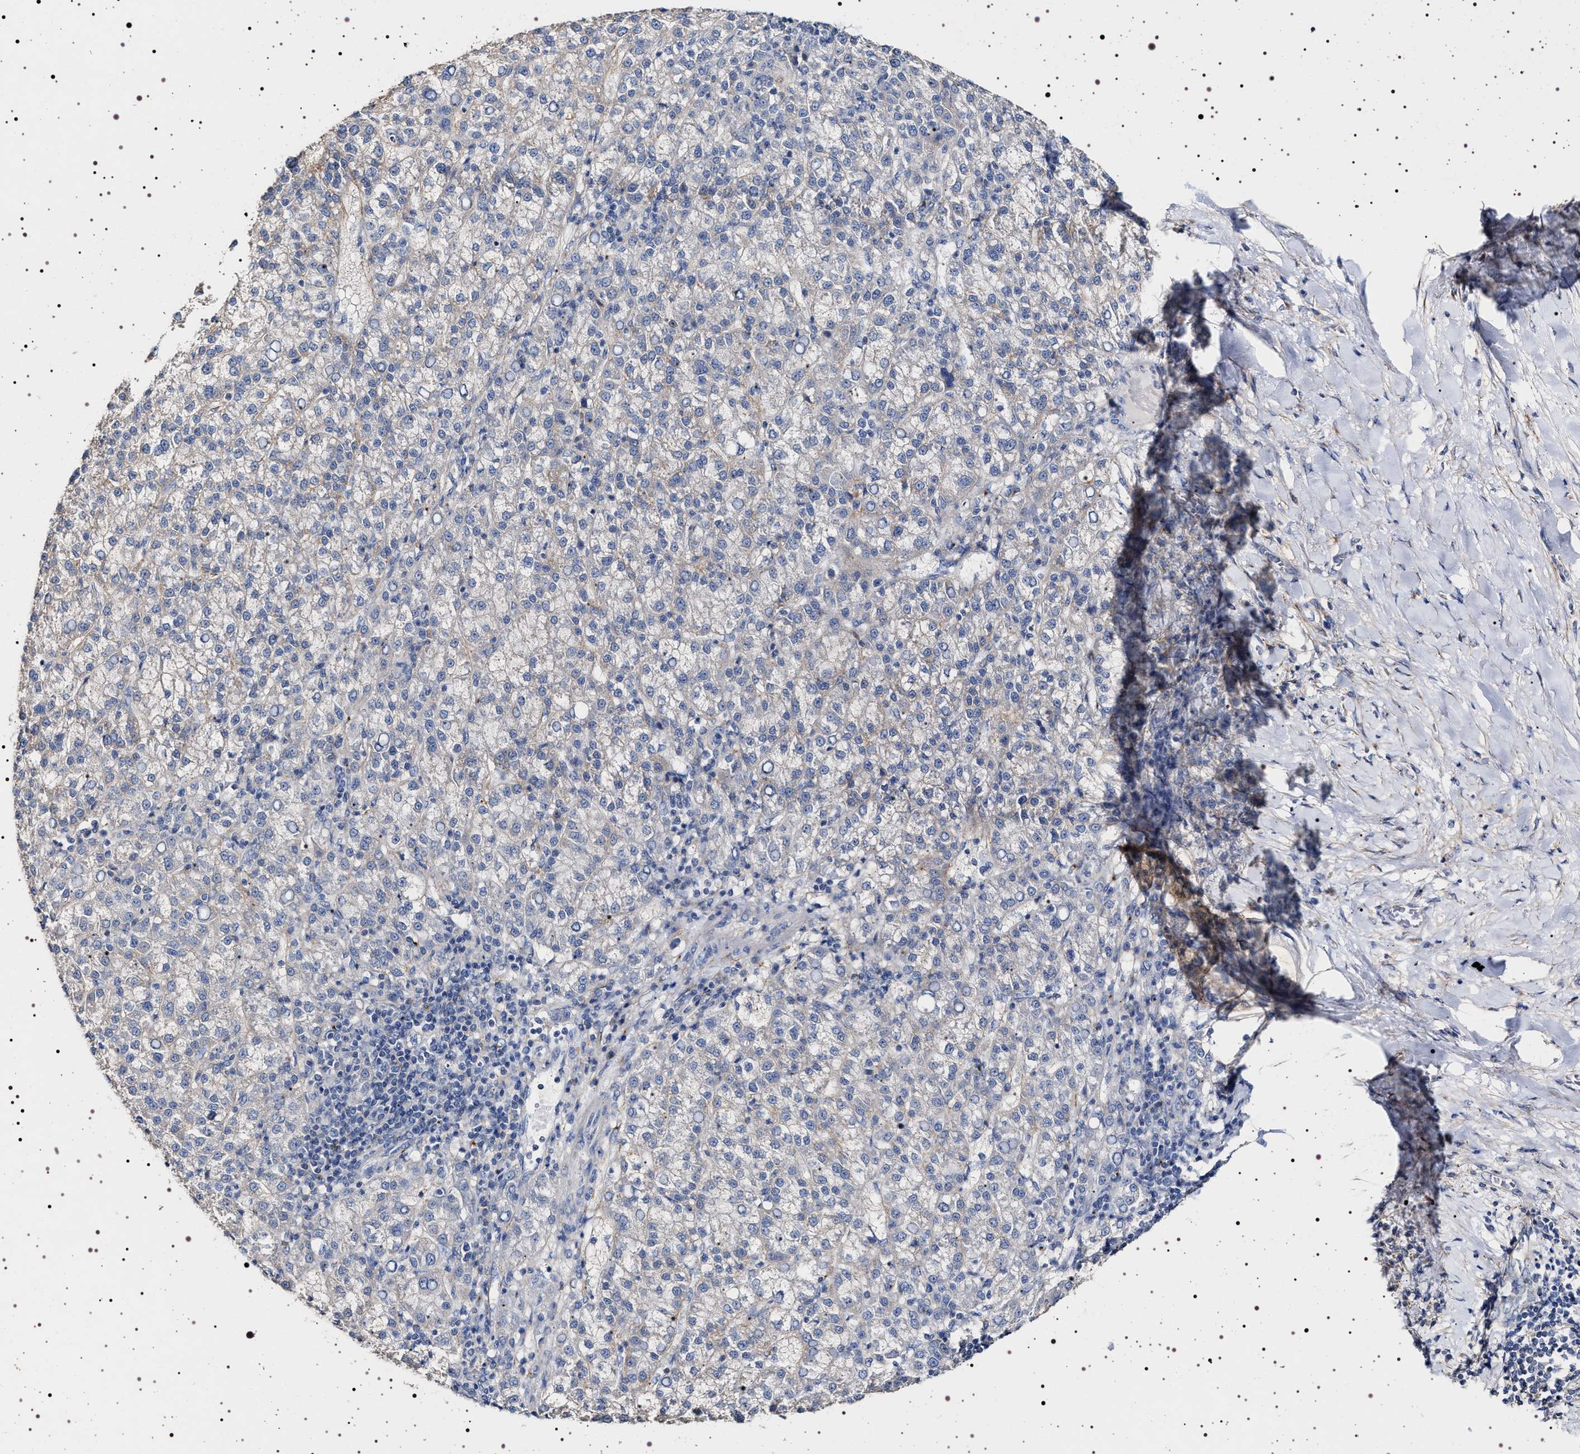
{"staining": {"intensity": "negative", "quantity": "none", "location": "none"}, "tissue": "liver cancer", "cell_type": "Tumor cells", "image_type": "cancer", "snomed": [{"axis": "morphology", "description": "Carcinoma, Hepatocellular, NOS"}, {"axis": "topography", "description": "Liver"}], "caption": "An IHC photomicrograph of liver cancer (hepatocellular carcinoma) is shown. There is no staining in tumor cells of liver cancer (hepatocellular carcinoma).", "gene": "NAALADL2", "patient": {"sex": "female", "age": 58}}